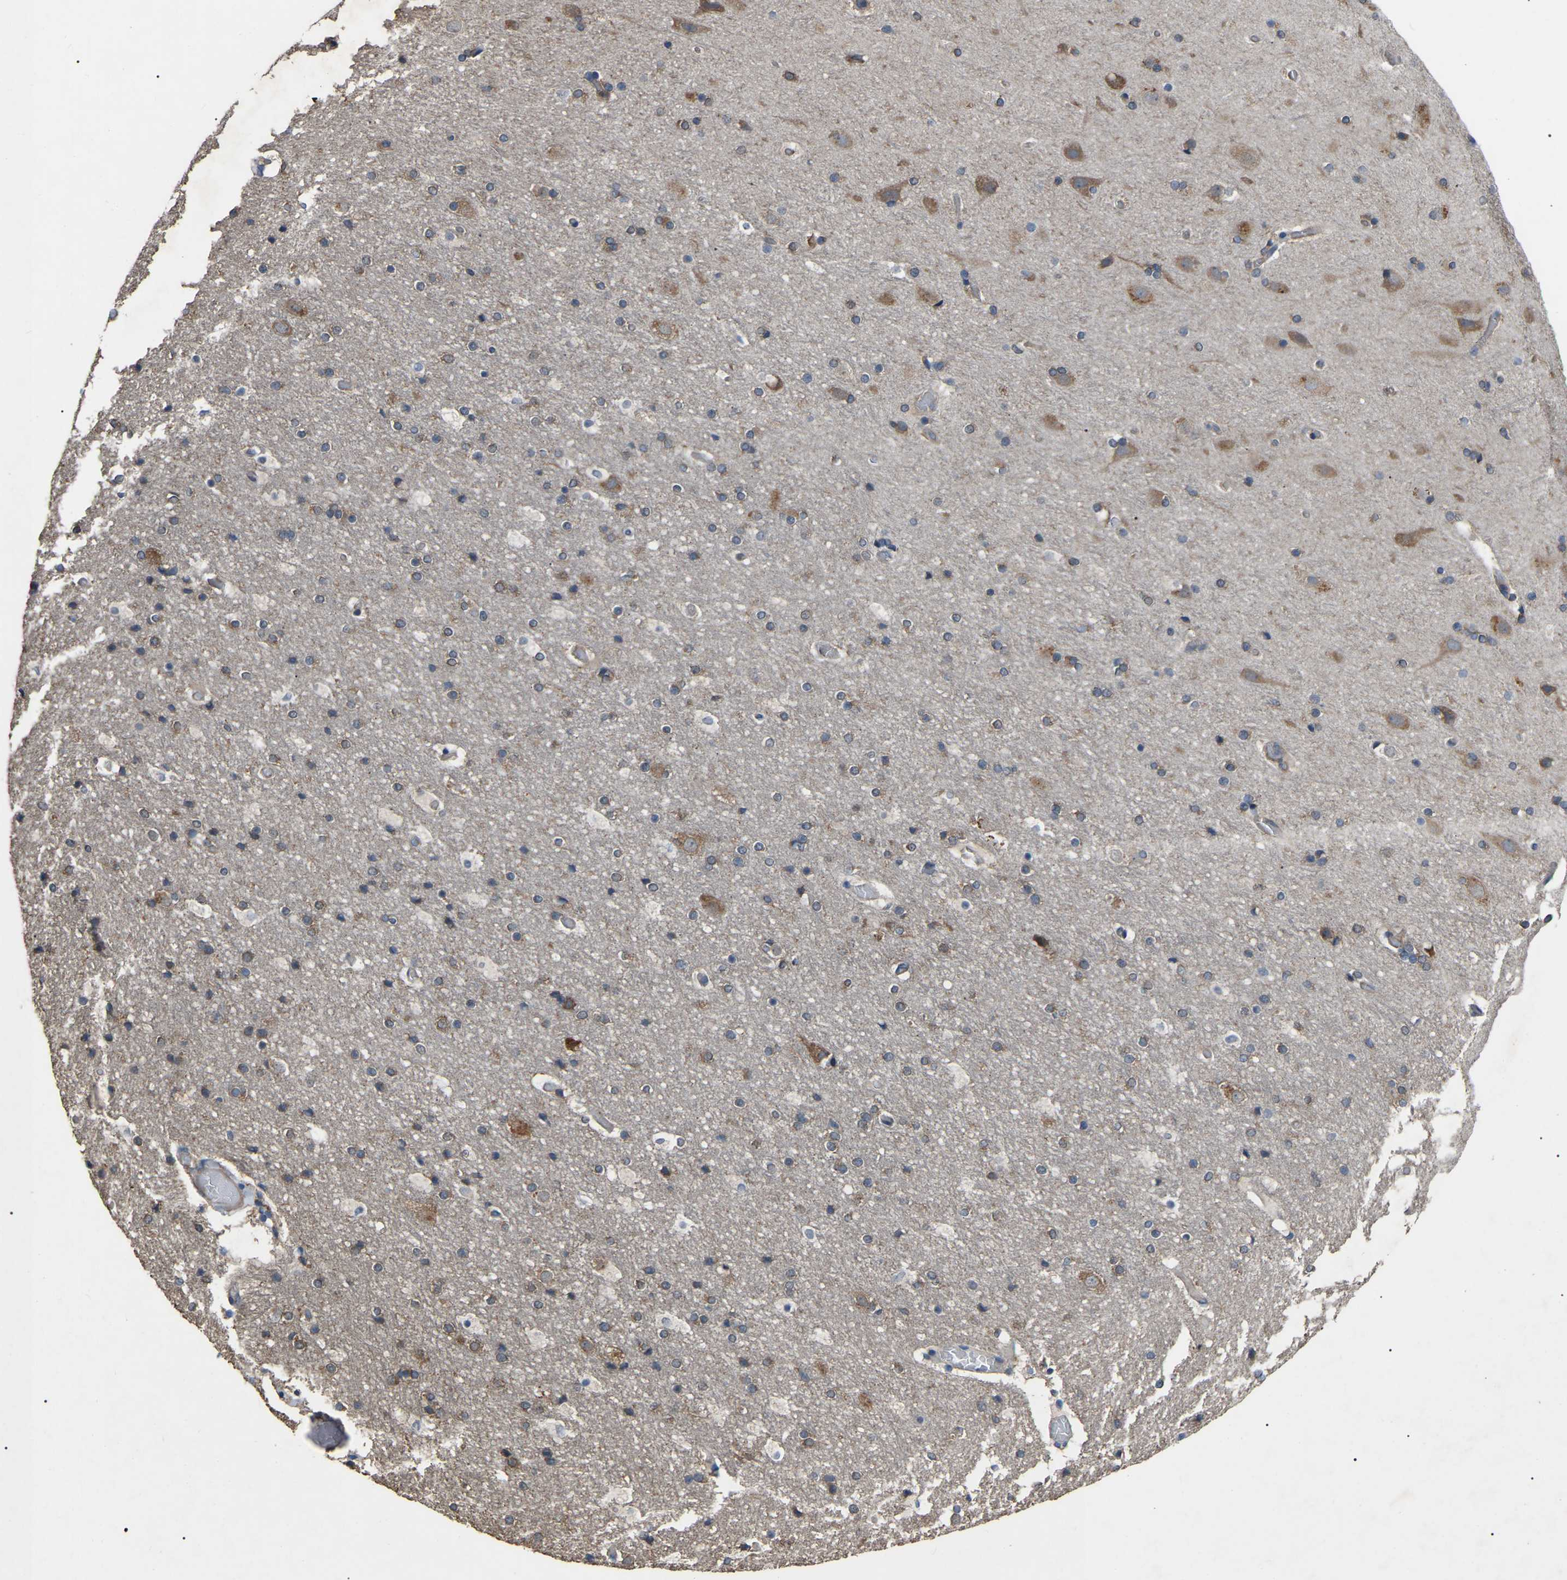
{"staining": {"intensity": "weak", "quantity": ">75%", "location": "cytoplasmic/membranous"}, "tissue": "cerebral cortex", "cell_type": "Endothelial cells", "image_type": "normal", "snomed": [{"axis": "morphology", "description": "Normal tissue, NOS"}, {"axis": "topography", "description": "Cerebral cortex"}], "caption": "High-magnification brightfield microscopy of unremarkable cerebral cortex stained with DAB (3,3'-diaminobenzidine) (brown) and counterstained with hematoxylin (blue). endothelial cells exhibit weak cytoplasmic/membranous staining is identified in about>75% of cells.", "gene": "AIMP1", "patient": {"sex": "male", "age": 57}}